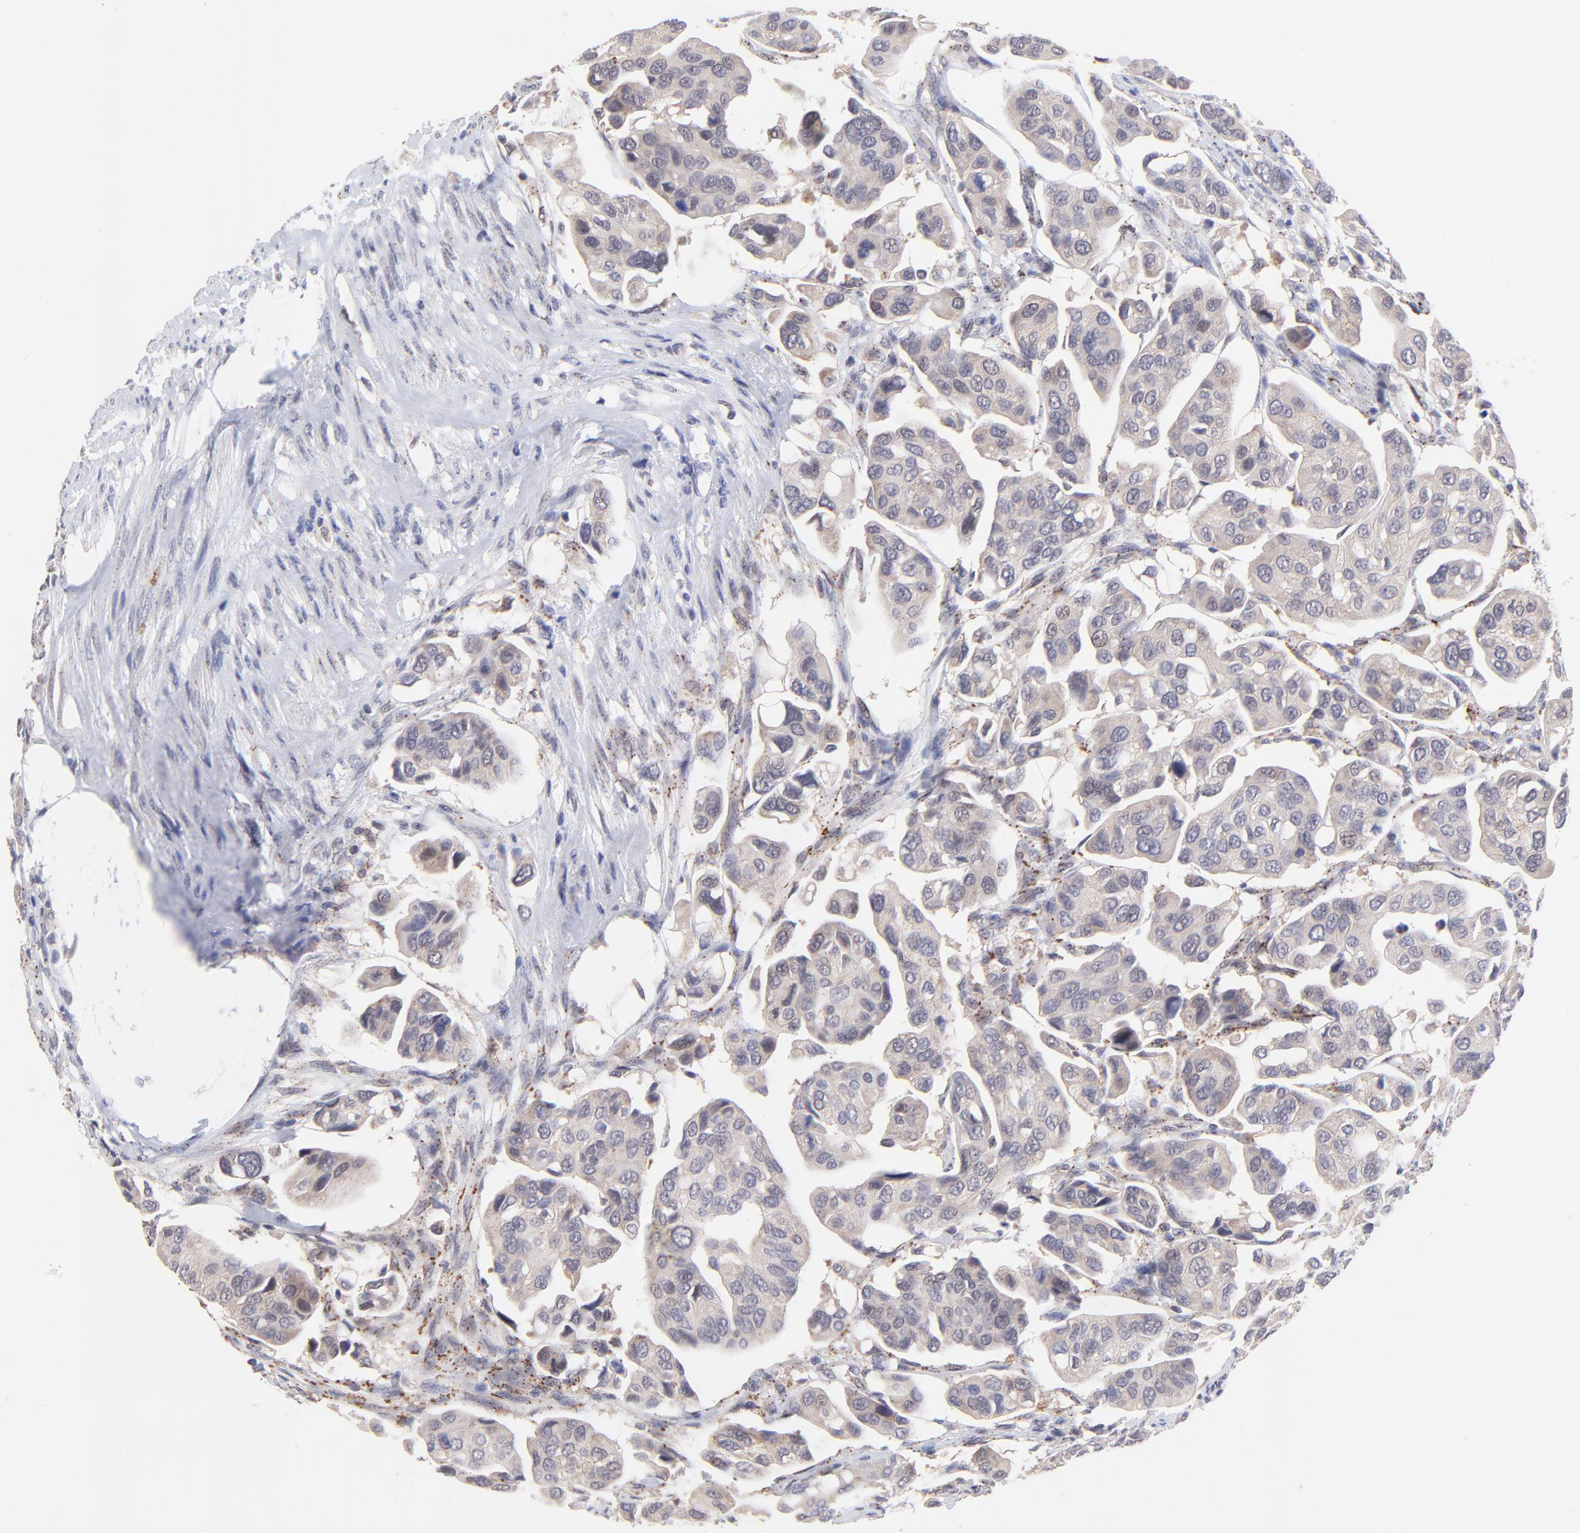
{"staining": {"intensity": "weak", "quantity": "<25%", "location": "cytoplasmic/membranous"}, "tissue": "urothelial cancer", "cell_type": "Tumor cells", "image_type": "cancer", "snomed": [{"axis": "morphology", "description": "Adenocarcinoma, NOS"}, {"axis": "topography", "description": "Urinary bladder"}], "caption": "DAB immunohistochemical staining of human adenocarcinoma exhibits no significant expression in tumor cells. (Immunohistochemistry (ihc), brightfield microscopy, high magnification).", "gene": "ZNF747", "patient": {"sex": "male", "age": 61}}